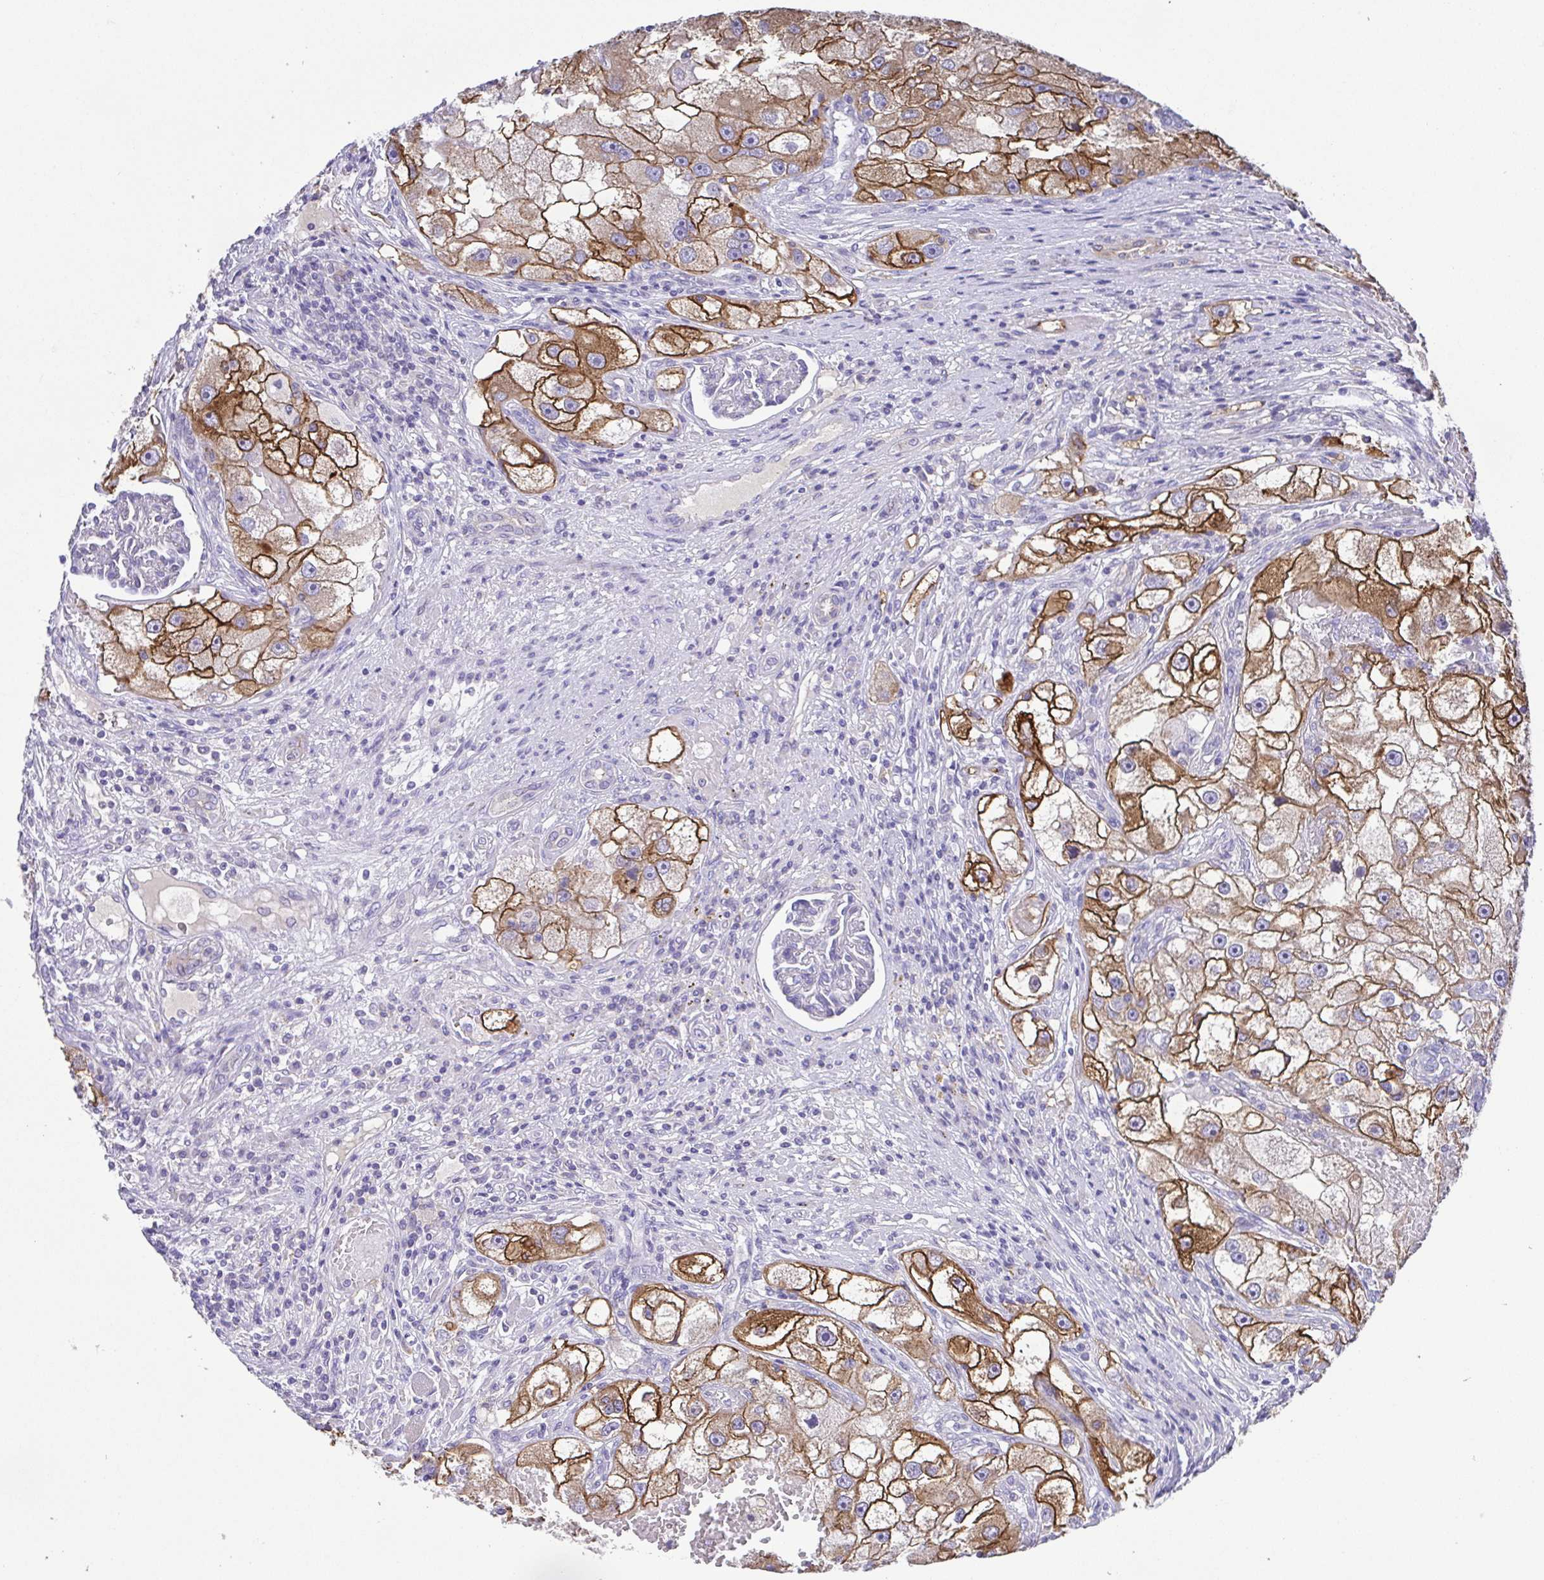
{"staining": {"intensity": "moderate", "quantity": ">75%", "location": "cytoplasmic/membranous"}, "tissue": "renal cancer", "cell_type": "Tumor cells", "image_type": "cancer", "snomed": [{"axis": "morphology", "description": "Adenocarcinoma, NOS"}, {"axis": "topography", "description": "Kidney"}], "caption": "Immunohistochemical staining of human adenocarcinoma (renal) shows medium levels of moderate cytoplasmic/membranous protein positivity in about >75% of tumor cells.", "gene": "SLC13A1", "patient": {"sex": "male", "age": 63}}